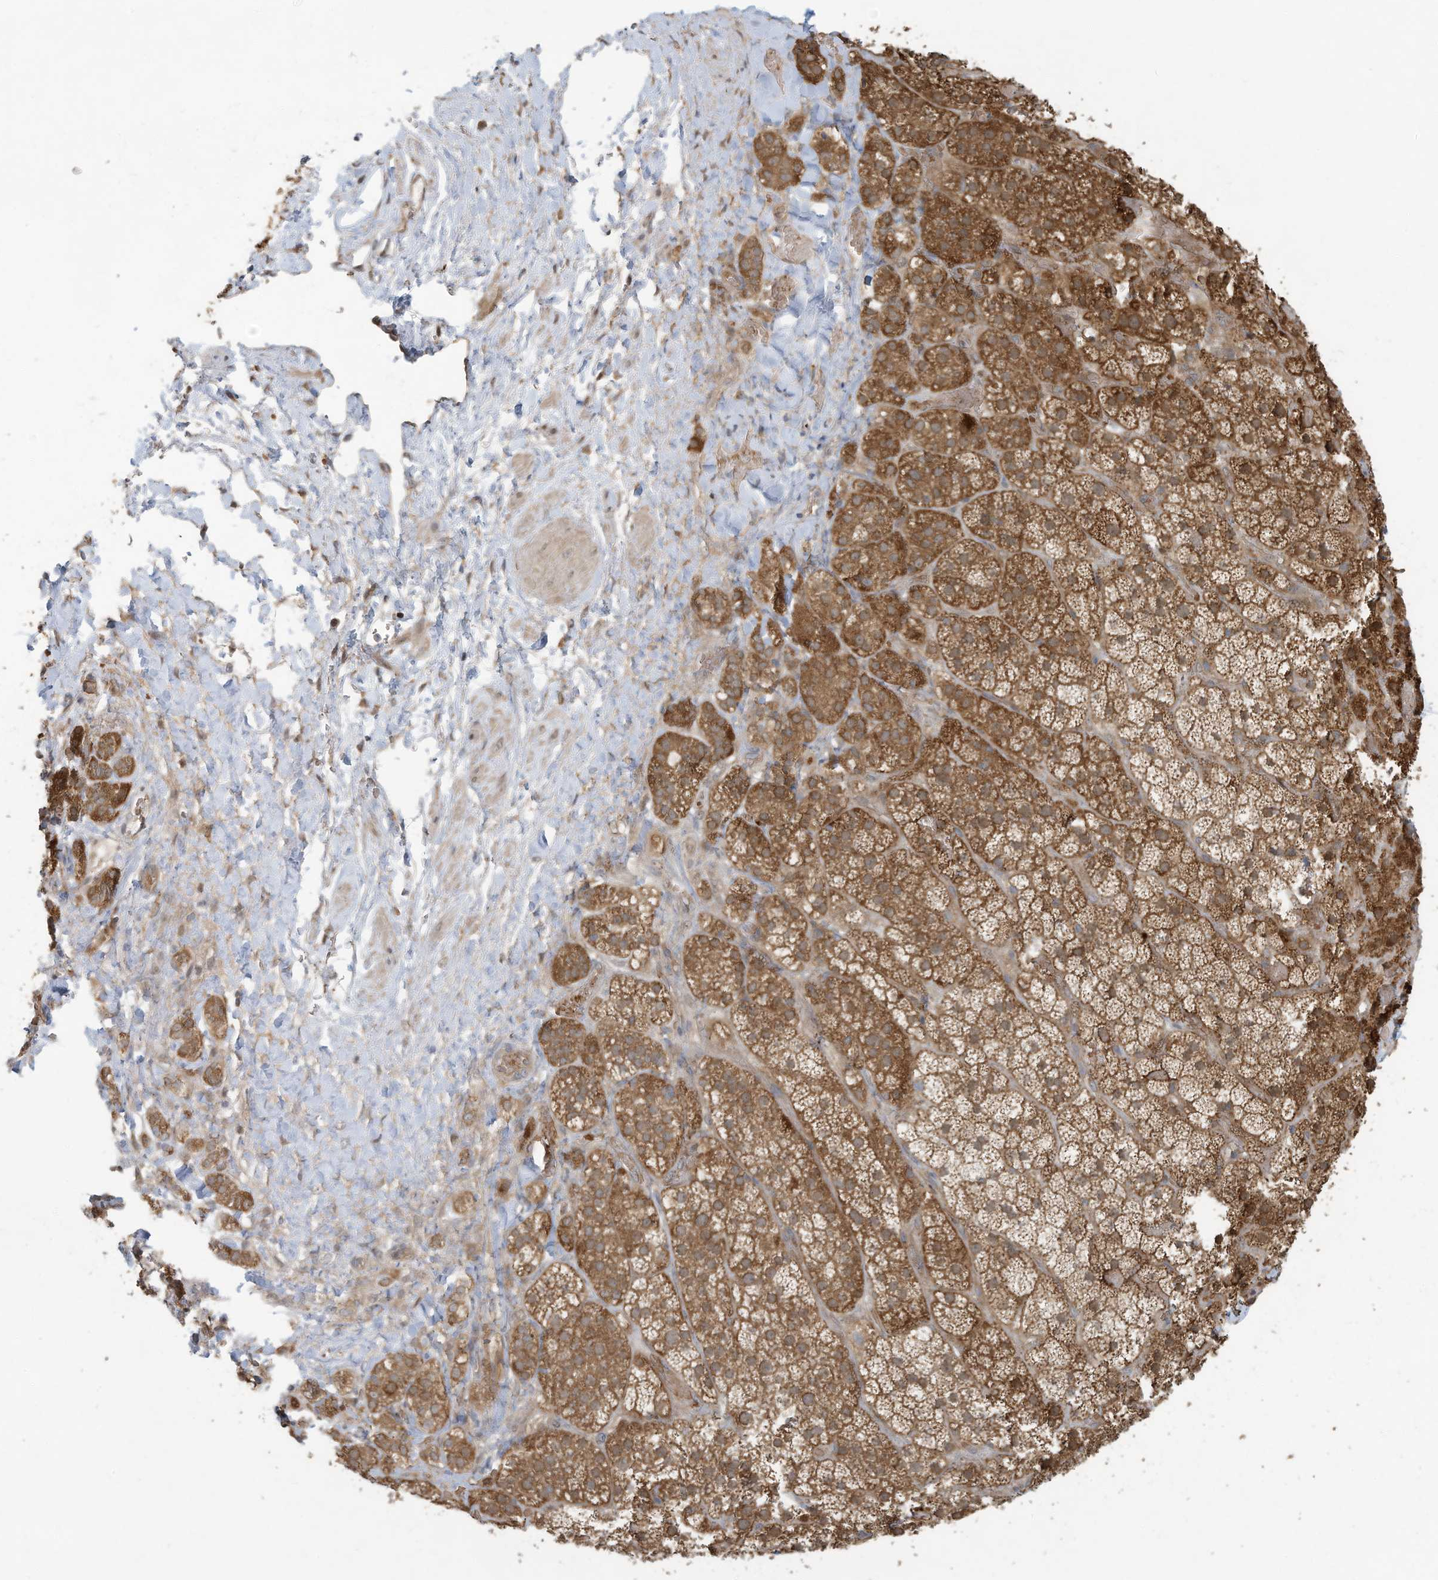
{"staining": {"intensity": "strong", "quantity": ">75%", "location": "cytoplasmic/membranous"}, "tissue": "adrenal gland", "cell_type": "Glandular cells", "image_type": "normal", "snomed": [{"axis": "morphology", "description": "Normal tissue, NOS"}, {"axis": "topography", "description": "Adrenal gland"}], "caption": "A photomicrograph of human adrenal gland stained for a protein reveals strong cytoplasmic/membranous brown staining in glandular cells. (DAB IHC with brightfield microscopy, high magnification).", "gene": "ERI2", "patient": {"sex": "male", "age": 57}}